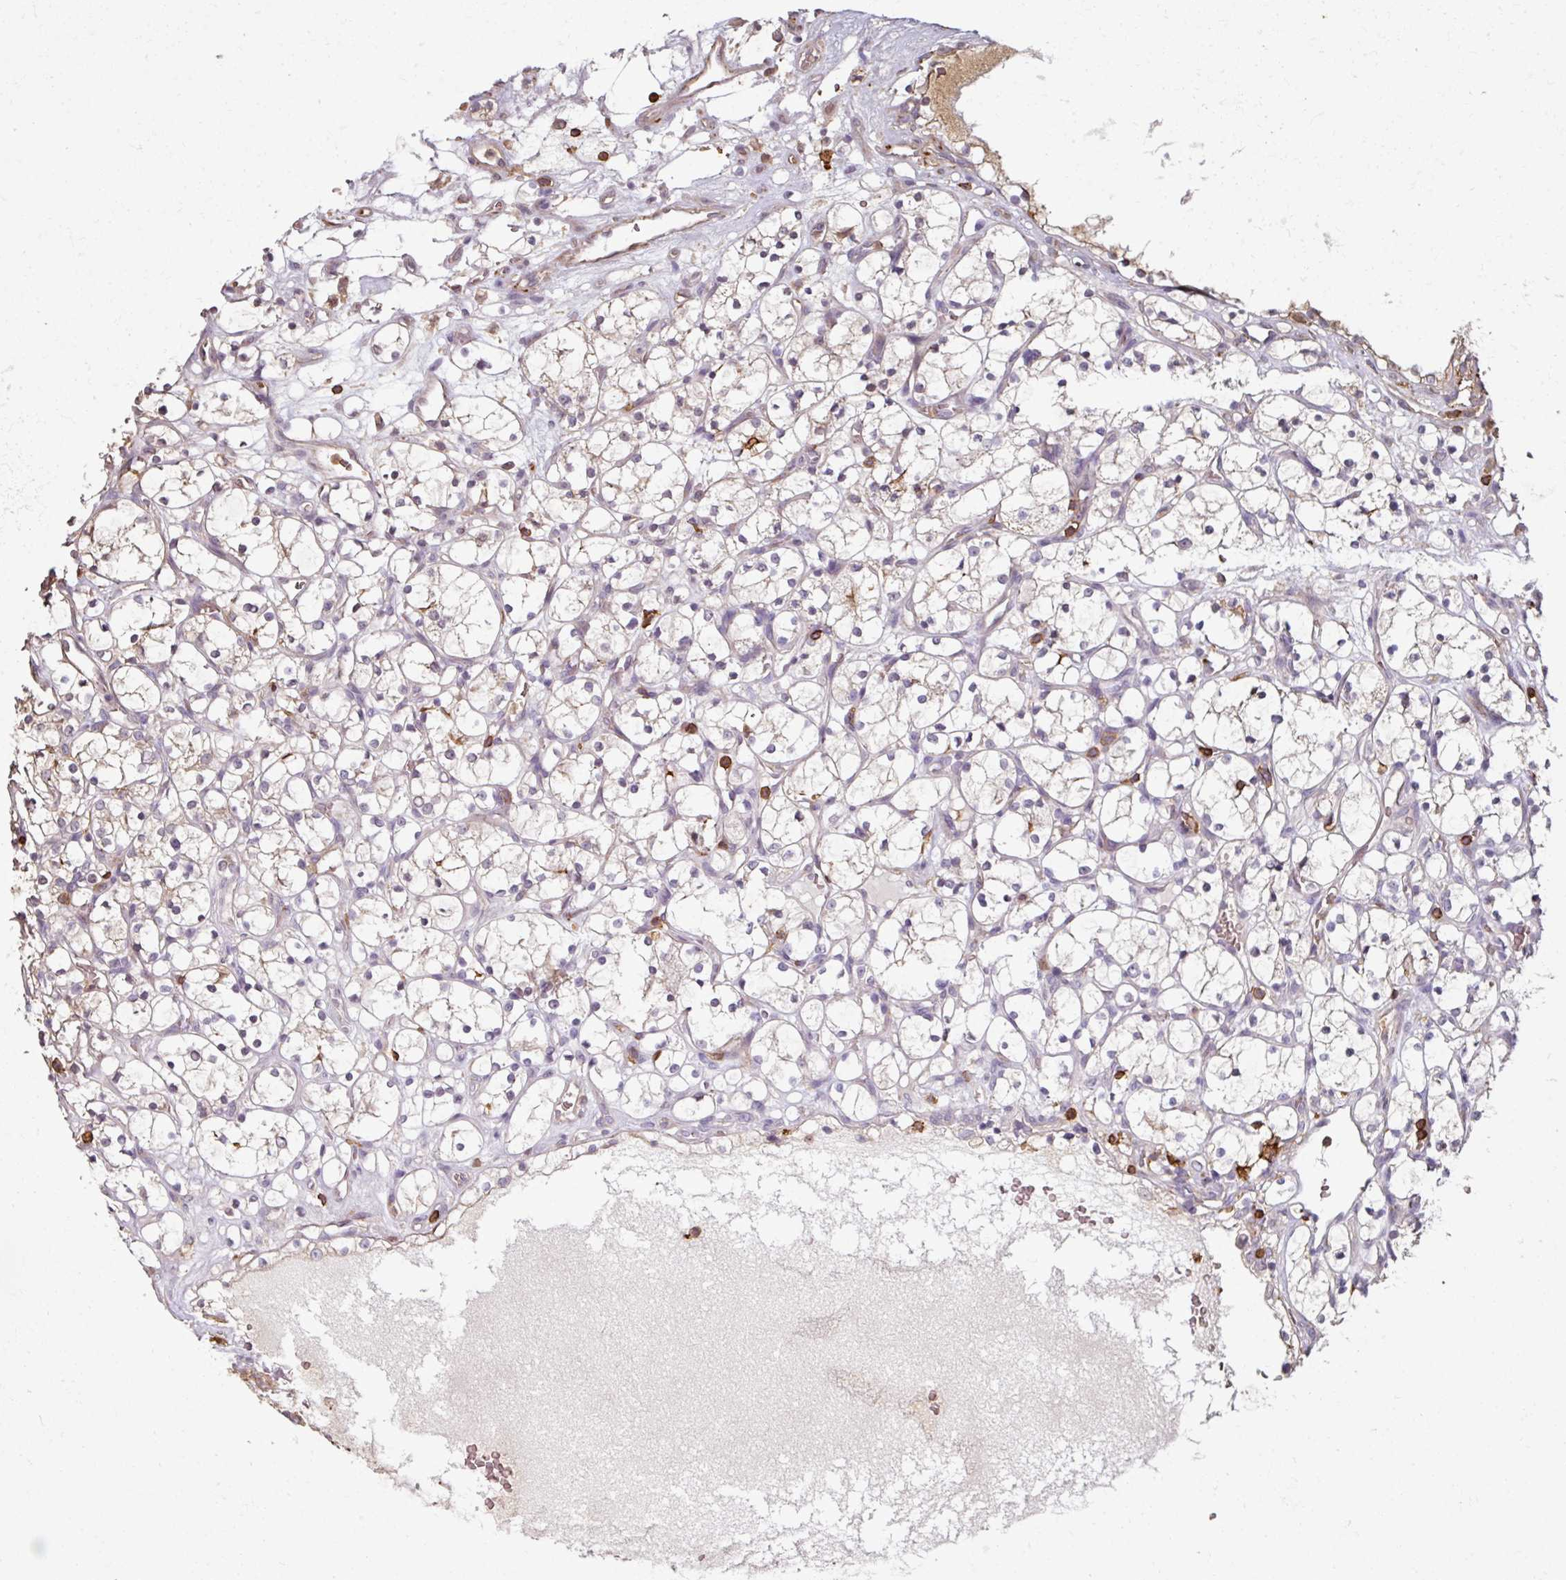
{"staining": {"intensity": "weak", "quantity": "<25%", "location": "cytoplasmic/membranous"}, "tissue": "renal cancer", "cell_type": "Tumor cells", "image_type": "cancer", "snomed": [{"axis": "morphology", "description": "Adenocarcinoma, NOS"}, {"axis": "topography", "description": "Kidney"}], "caption": "Tumor cells are negative for brown protein staining in renal adenocarcinoma.", "gene": "OLFML2B", "patient": {"sex": "female", "age": 69}}